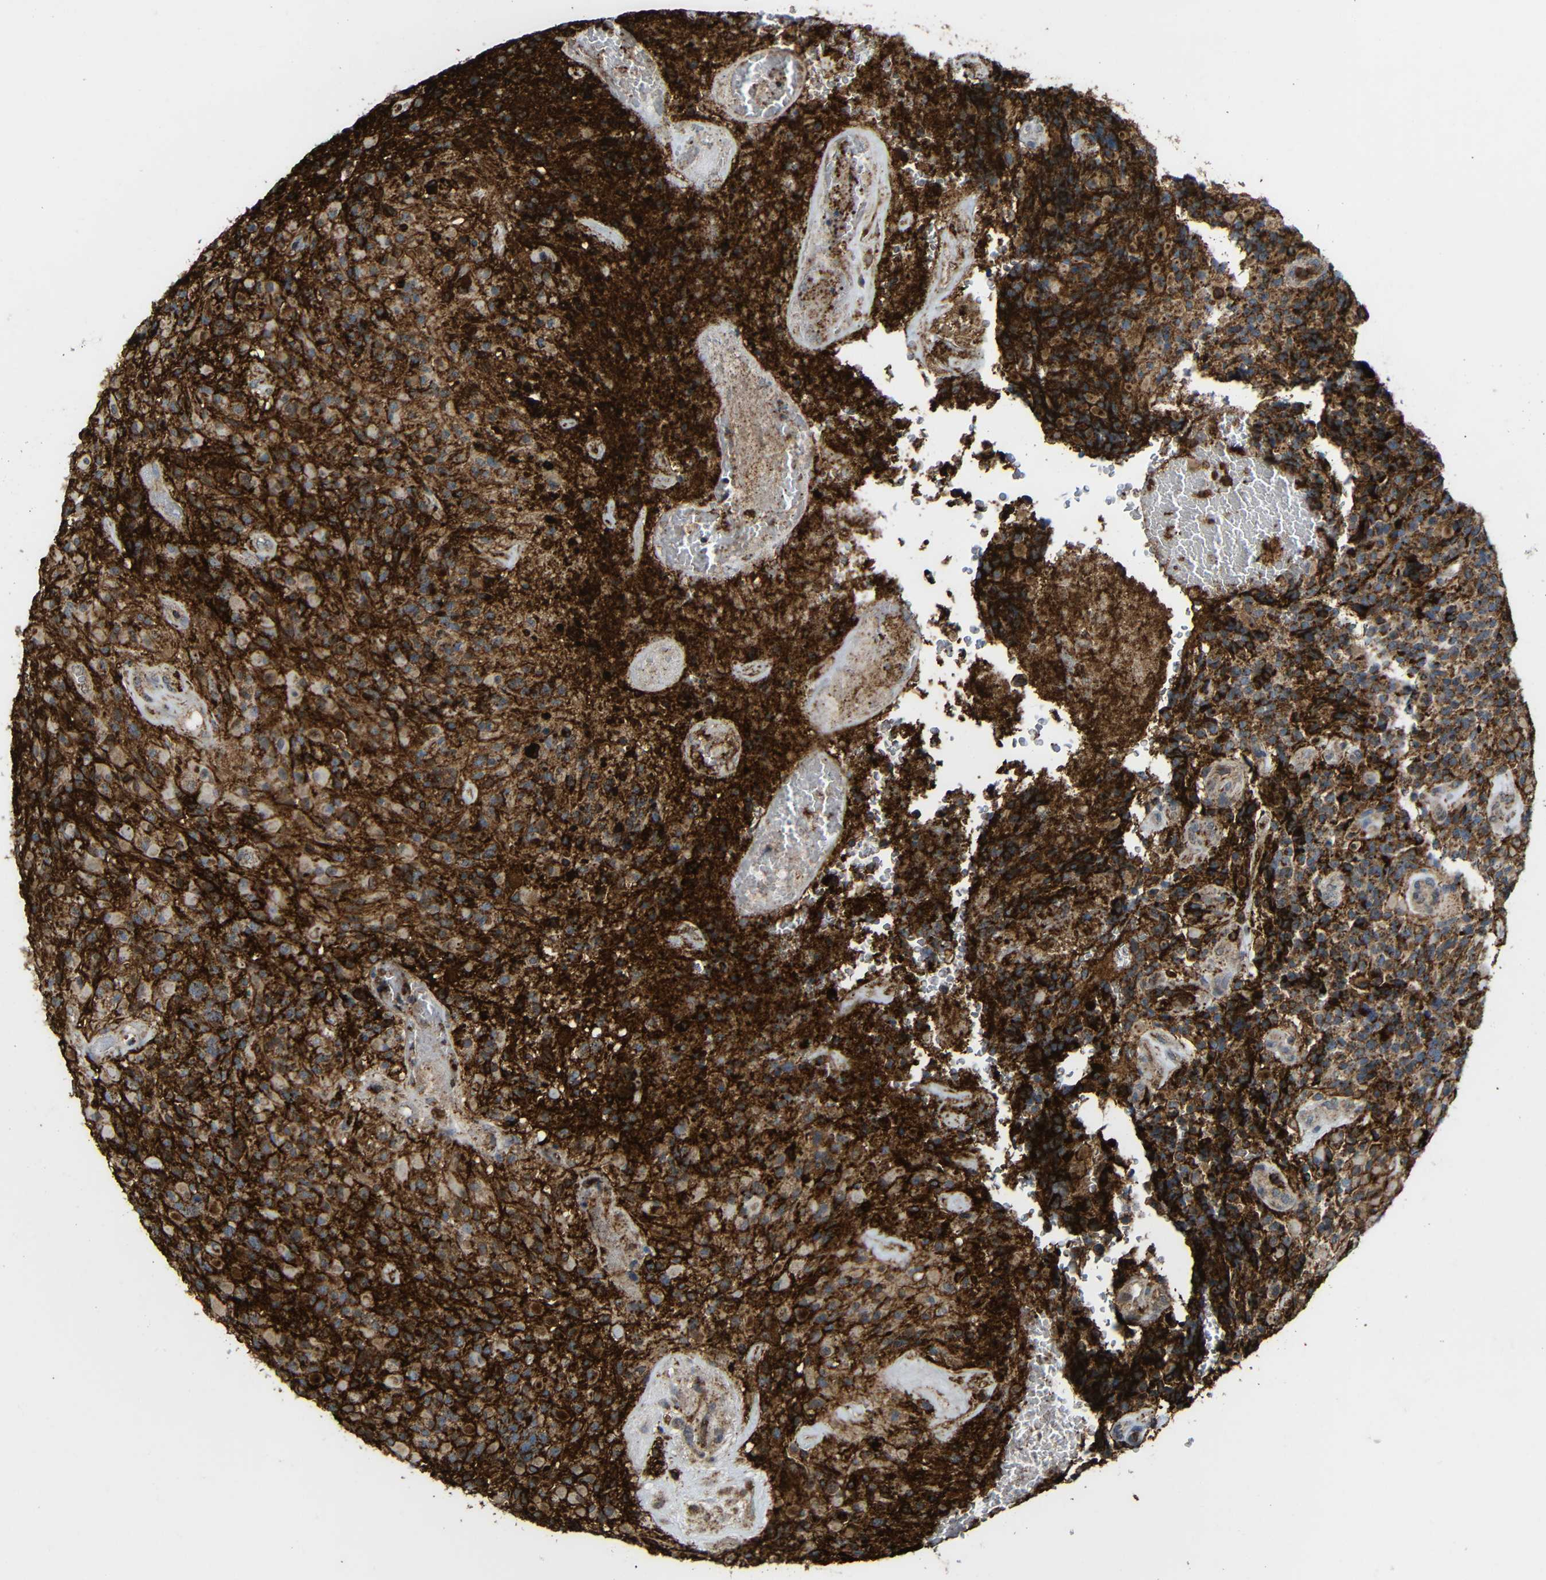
{"staining": {"intensity": "moderate", "quantity": ">75%", "location": "cytoplasmic/membranous"}, "tissue": "glioma", "cell_type": "Tumor cells", "image_type": "cancer", "snomed": [{"axis": "morphology", "description": "Glioma, malignant, High grade"}, {"axis": "topography", "description": "Brain"}], "caption": "Protein staining reveals moderate cytoplasmic/membranous expression in about >75% of tumor cells in malignant glioma (high-grade). Using DAB (brown) and hematoxylin (blue) stains, captured at high magnification using brightfield microscopy.", "gene": "C1GALT1", "patient": {"sex": "male", "age": 71}}